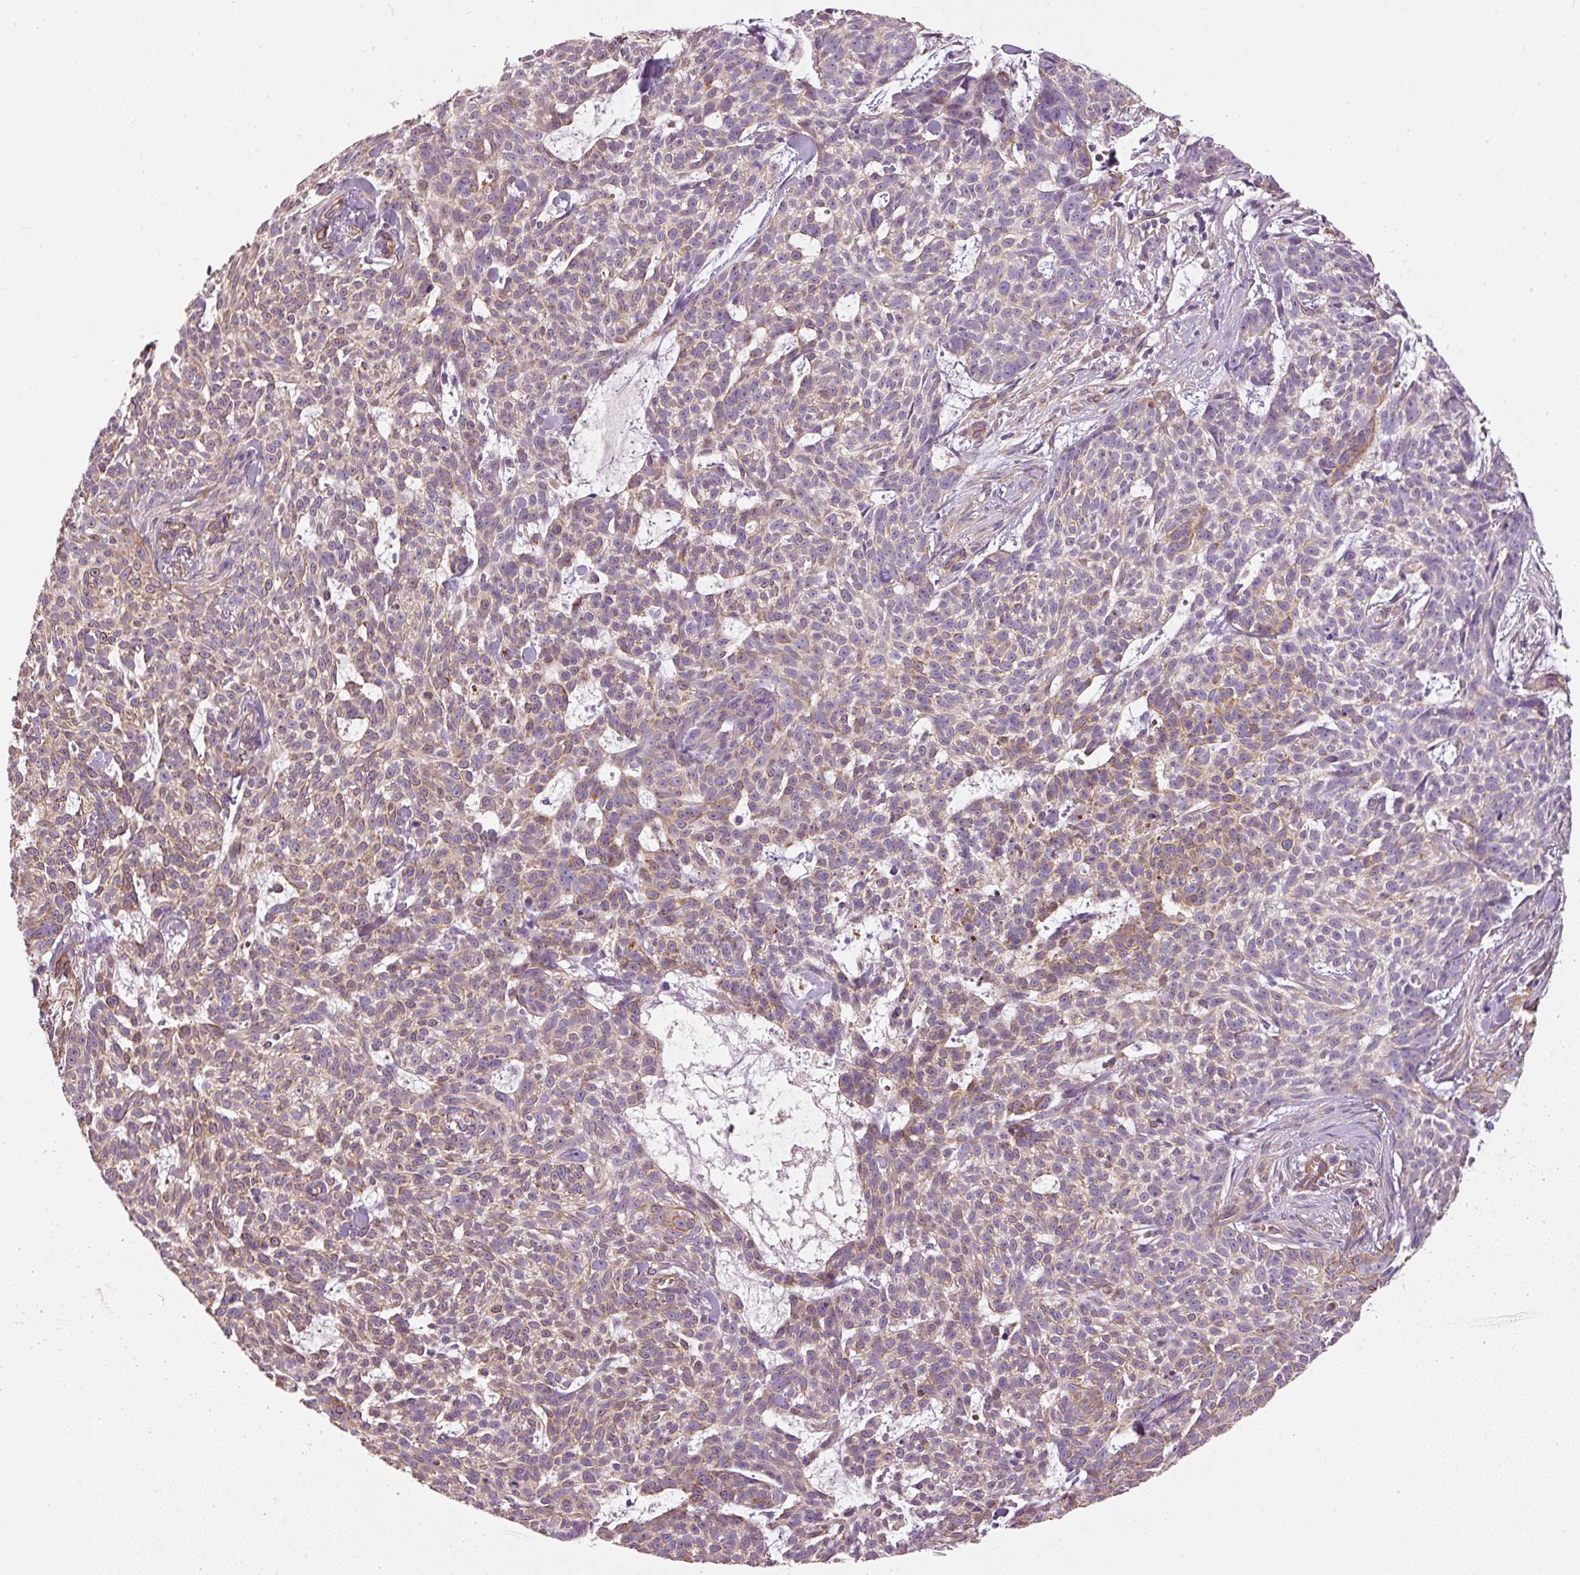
{"staining": {"intensity": "moderate", "quantity": ">75%", "location": "cytoplasmic/membranous"}, "tissue": "skin cancer", "cell_type": "Tumor cells", "image_type": "cancer", "snomed": [{"axis": "morphology", "description": "Basal cell carcinoma"}, {"axis": "topography", "description": "Skin"}], "caption": "Brown immunohistochemical staining in skin cancer (basal cell carcinoma) exhibits moderate cytoplasmic/membranous positivity in approximately >75% of tumor cells.", "gene": "OSR2", "patient": {"sex": "female", "age": 93}}